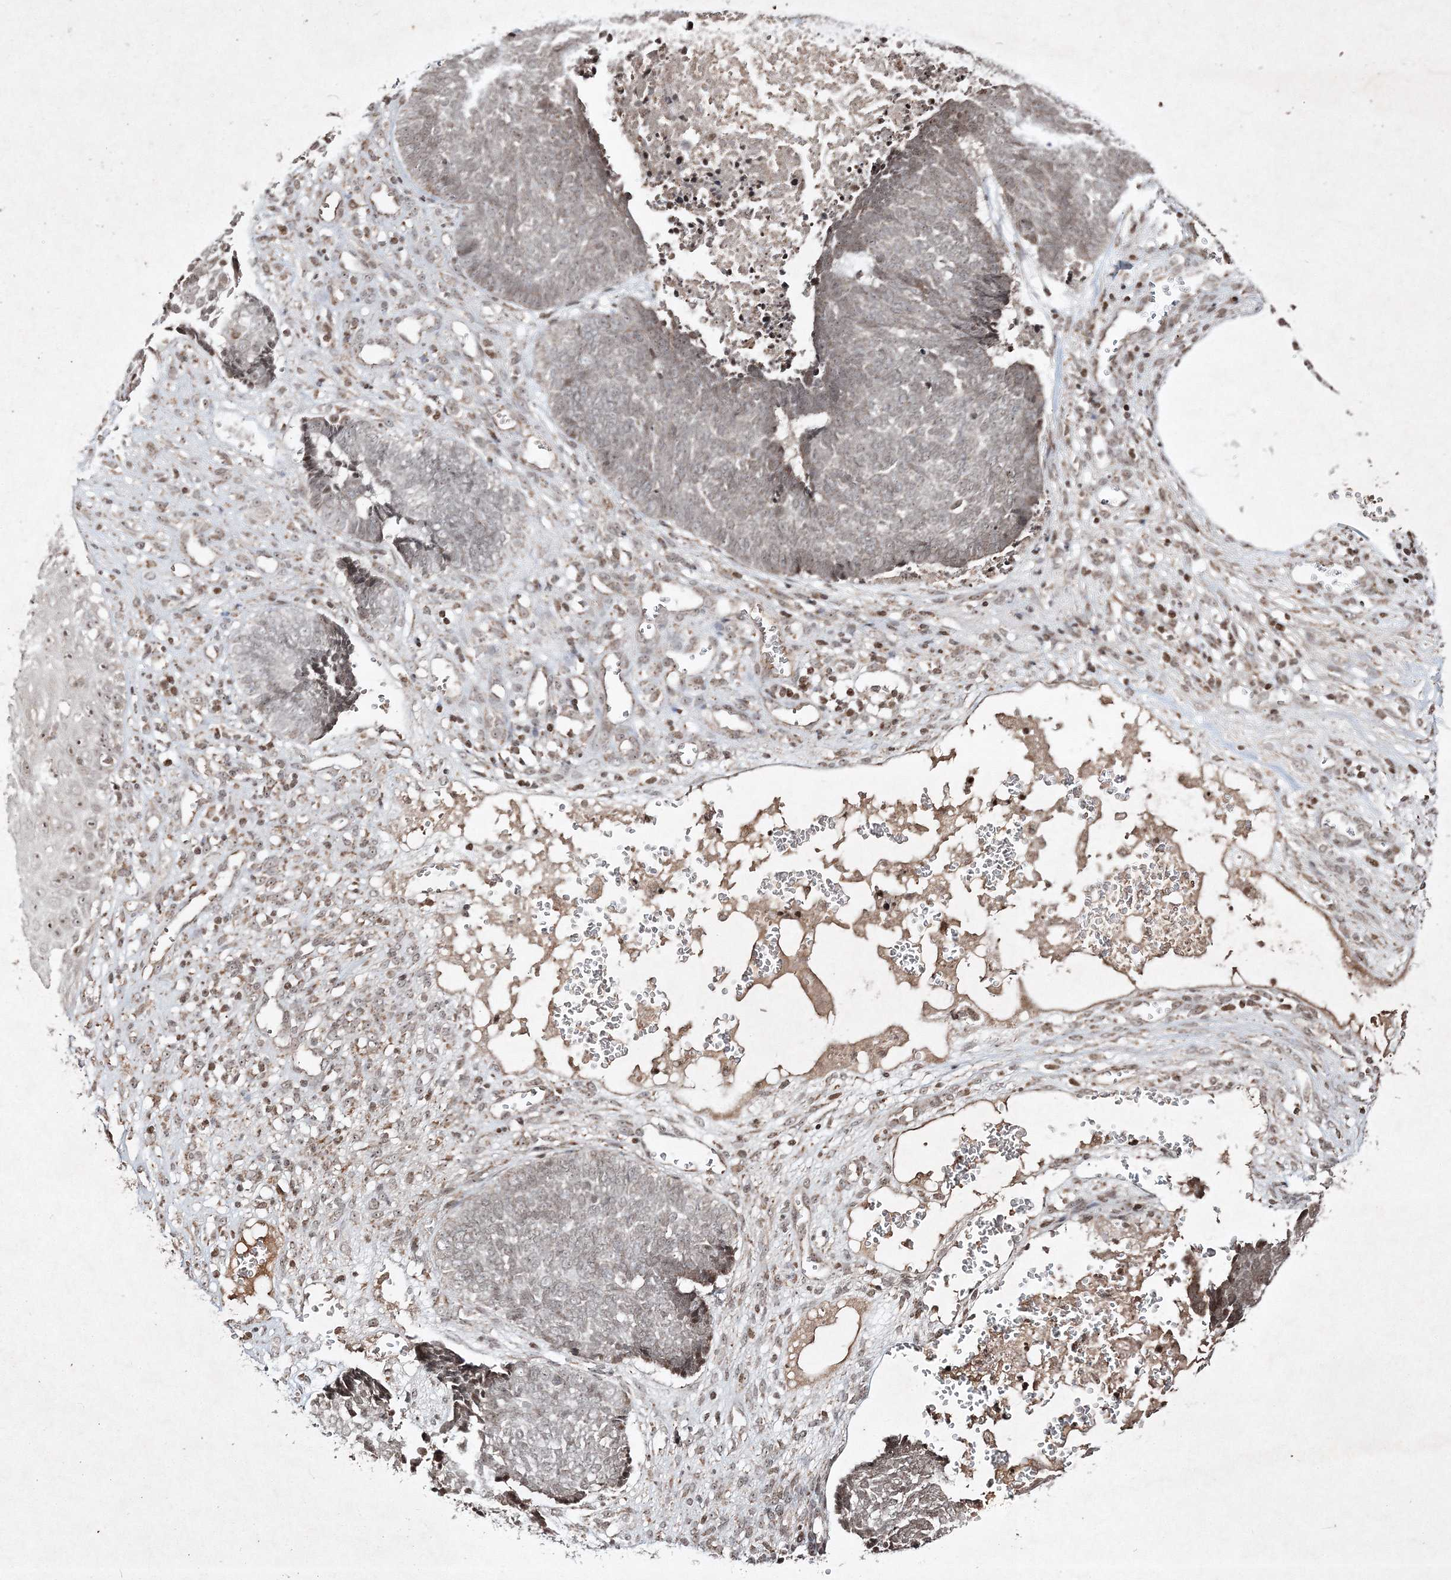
{"staining": {"intensity": "weak", "quantity": "<25%", "location": "nuclear"}, "tissue": "skin cancer", "cell_type": "Tumor cells", "image_type": "cancer", "snomed": [{"axis": "morphology", "description": "Basal cell carcinoma"}, {"axis": "topography", "description": "Skin"}], "caption": "Skin cancer (basal cell carcinoma) was stained to show a protein in brown. There is no significant expression in tumor cells.", "gene": "CARM1", "patient": {"sex": "male", "age": 84}}